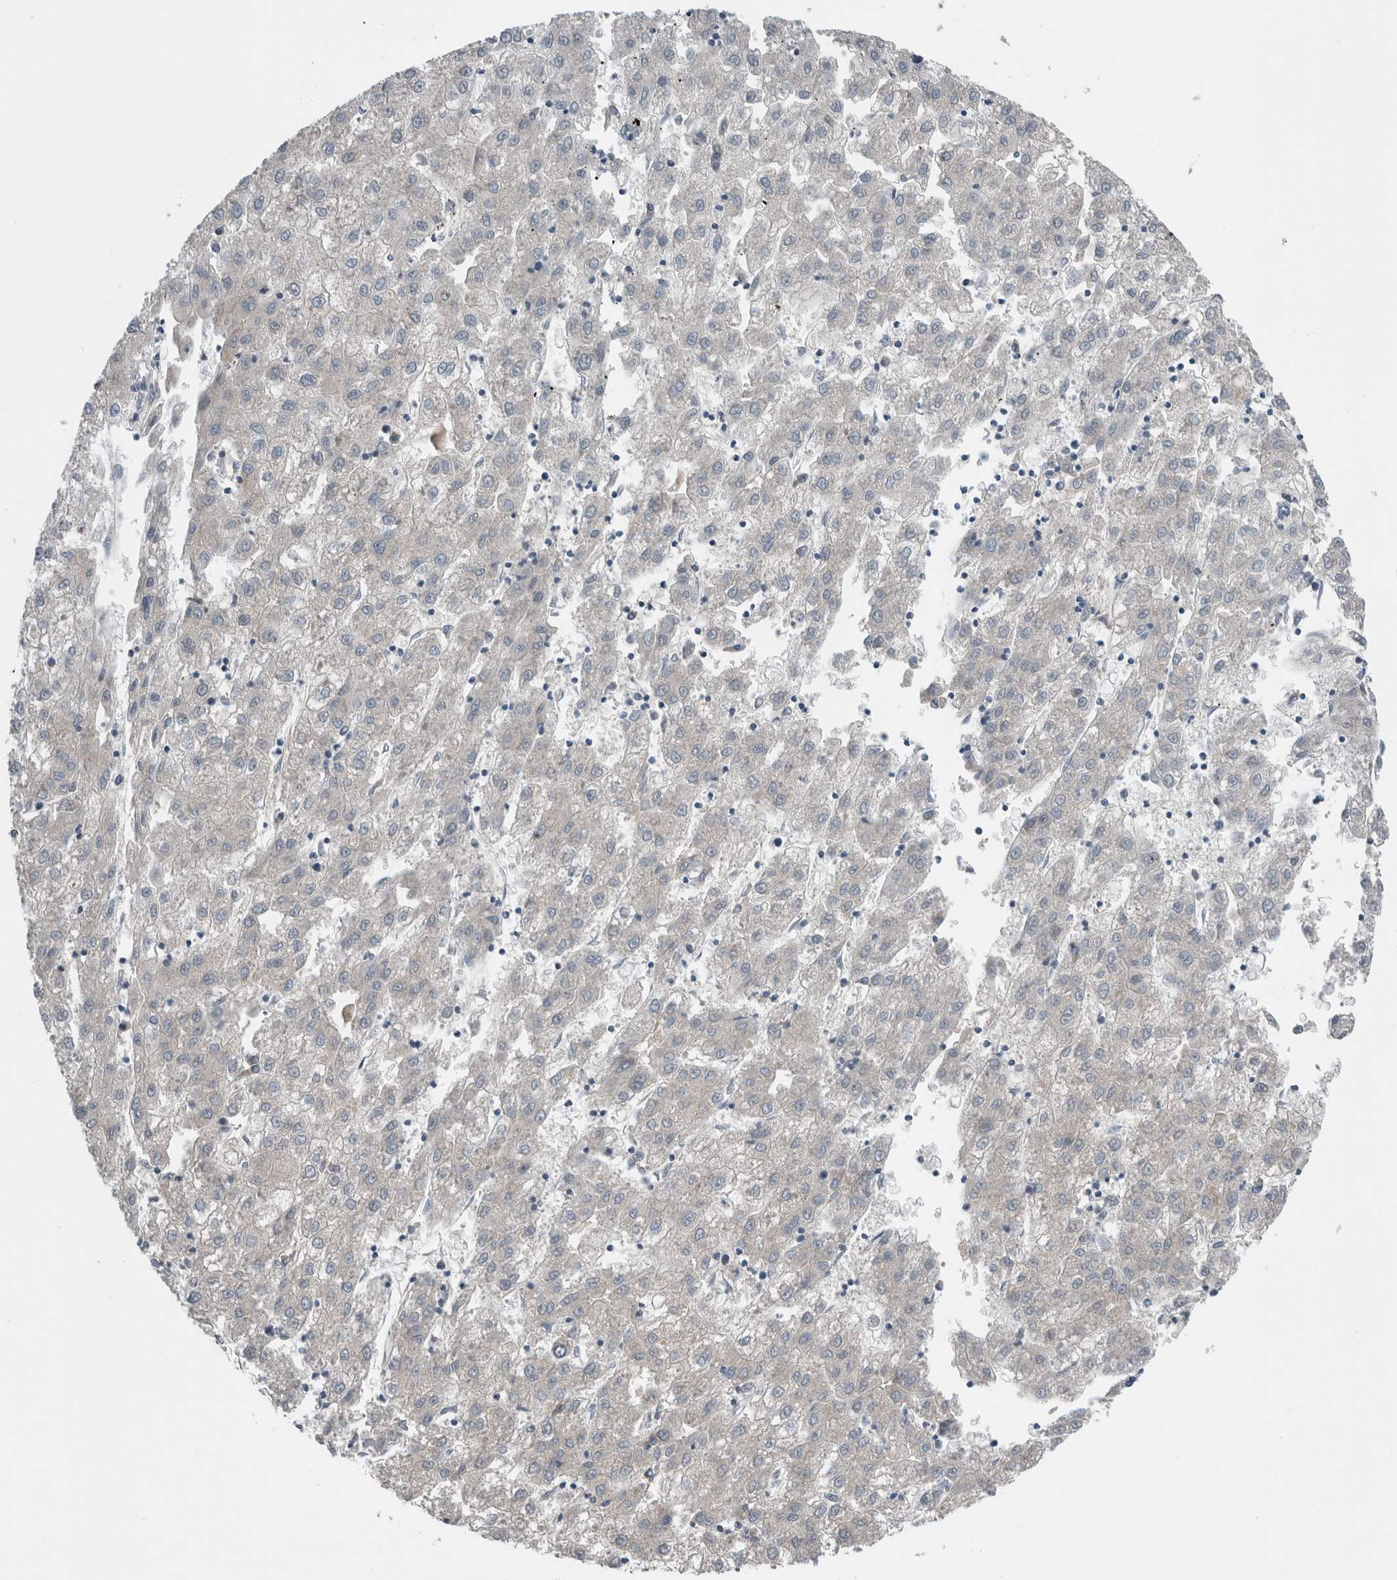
{"staining": {"intensity": "negative", "quantity": "none", "location": "none"}, "tissue": "liver cancer", "cell_type": "Tumor cells", "image_type": "cancer", "snomed": [{"axis": "morphology", "description": "Carcinoma, Hepatocellular, NOS"}, {"axis": "topography", "description": "Liver"}], "caption": "This is an IHC histopathology image of liver hepatocellular carcinoma. There is no staining in tumor cells.", "gene": "CRNN", "patient": {"sex": "male", "age": 72}}